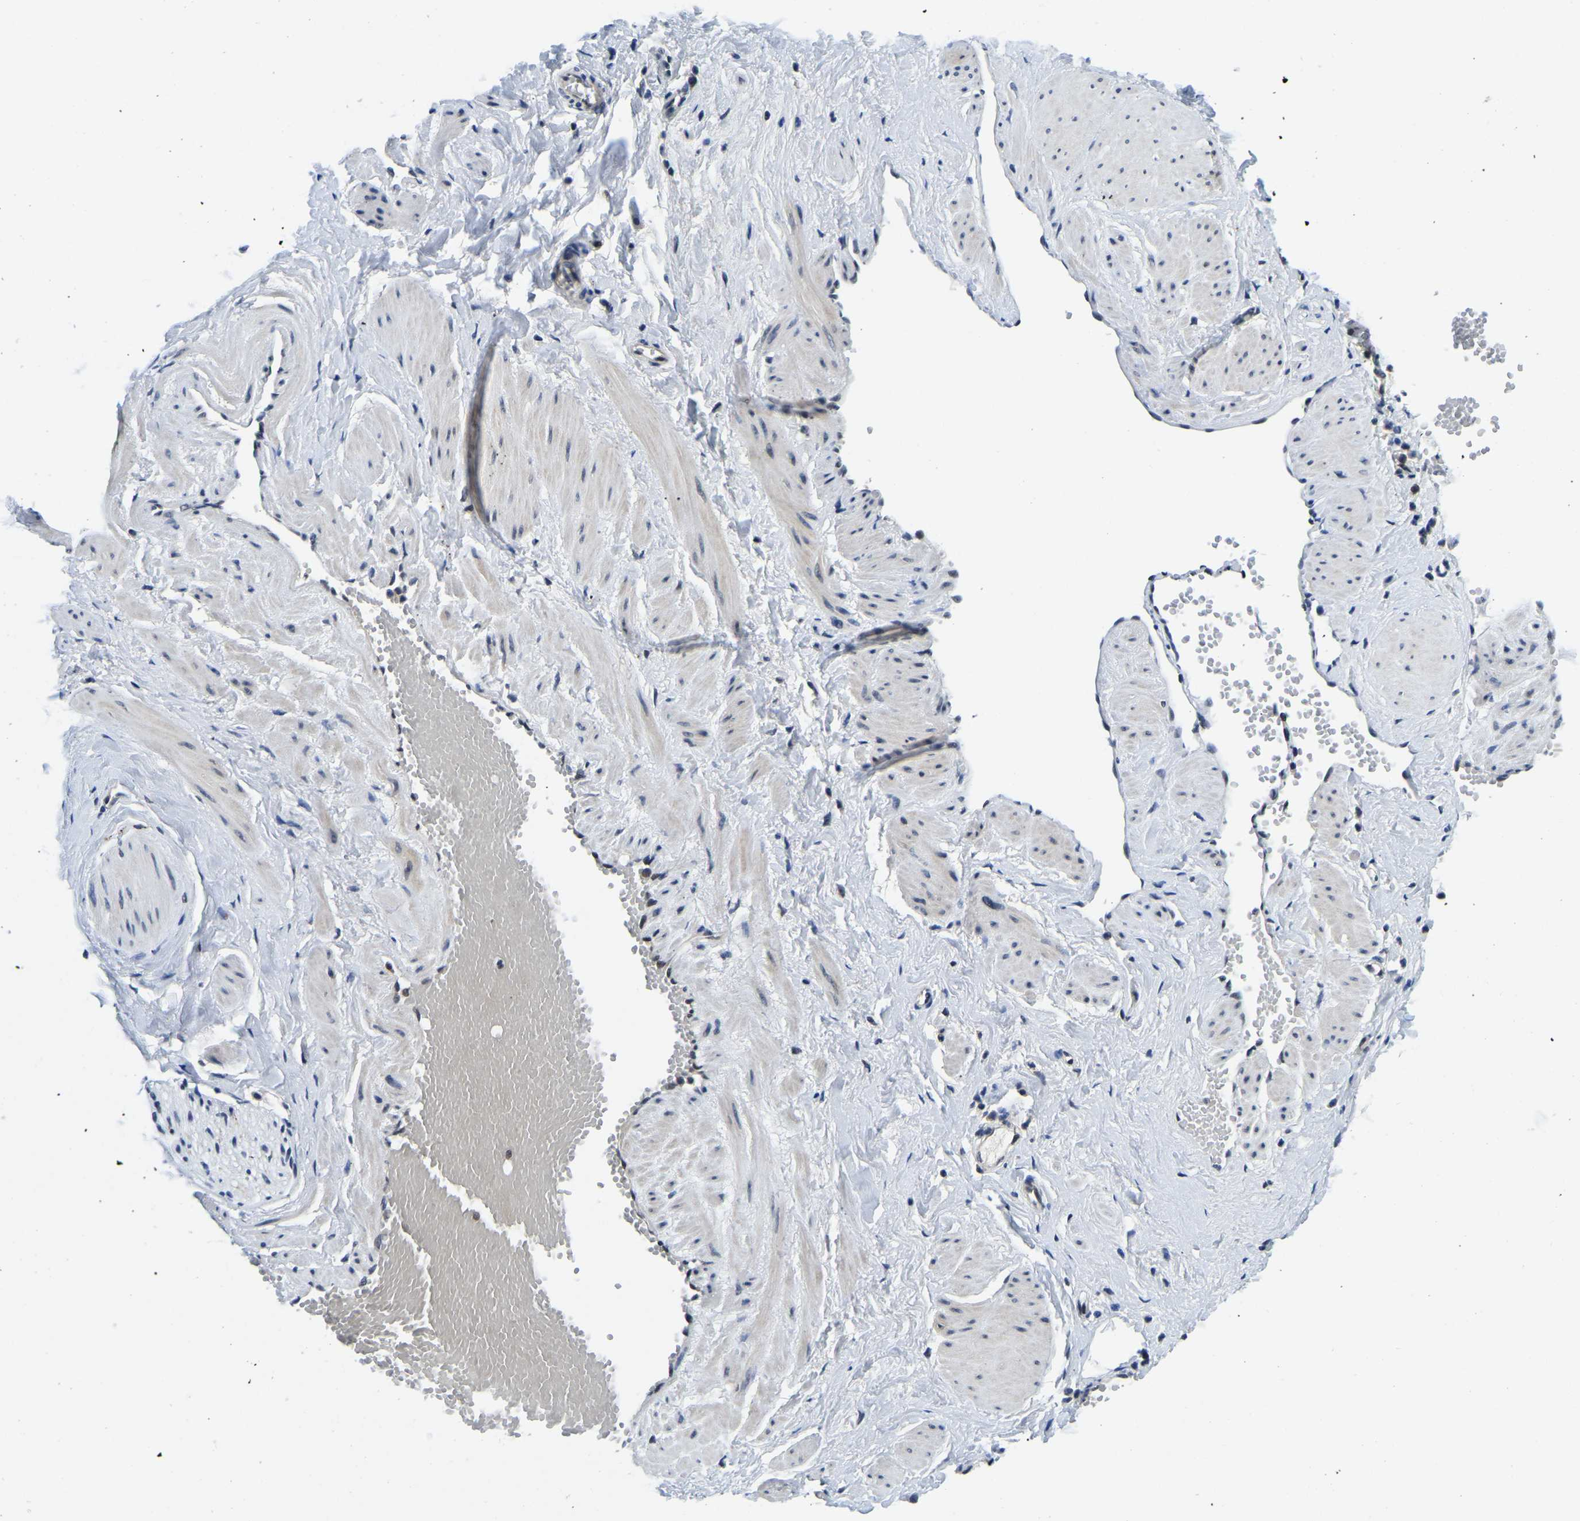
{"staining": {"intensity": "weak", "quantity": "25%-75%", "location": "nuclear"}, "tissue": "adipose tissue", "cell_type": "Adipocytes", "image_type": "normal", "snomed": [{"axis": "morphology", "description": "Normal tissue, NOS"}, {"axis": "topography", "description": "Soft tissue"}, {"axis": "topography", "description": "Vascular tissue"}], "caption": "Protein expression analysis of normal human adipose tissue reveals weak nuclear staining in about 25%-75% of adipocytes. The staining was performed using DAB, with brown indicating positive protein expression. Nuclei are stained blue with hematoxylin.", "gene": "POLDIP3", "patient": {"sex": "female", "age": 35}}